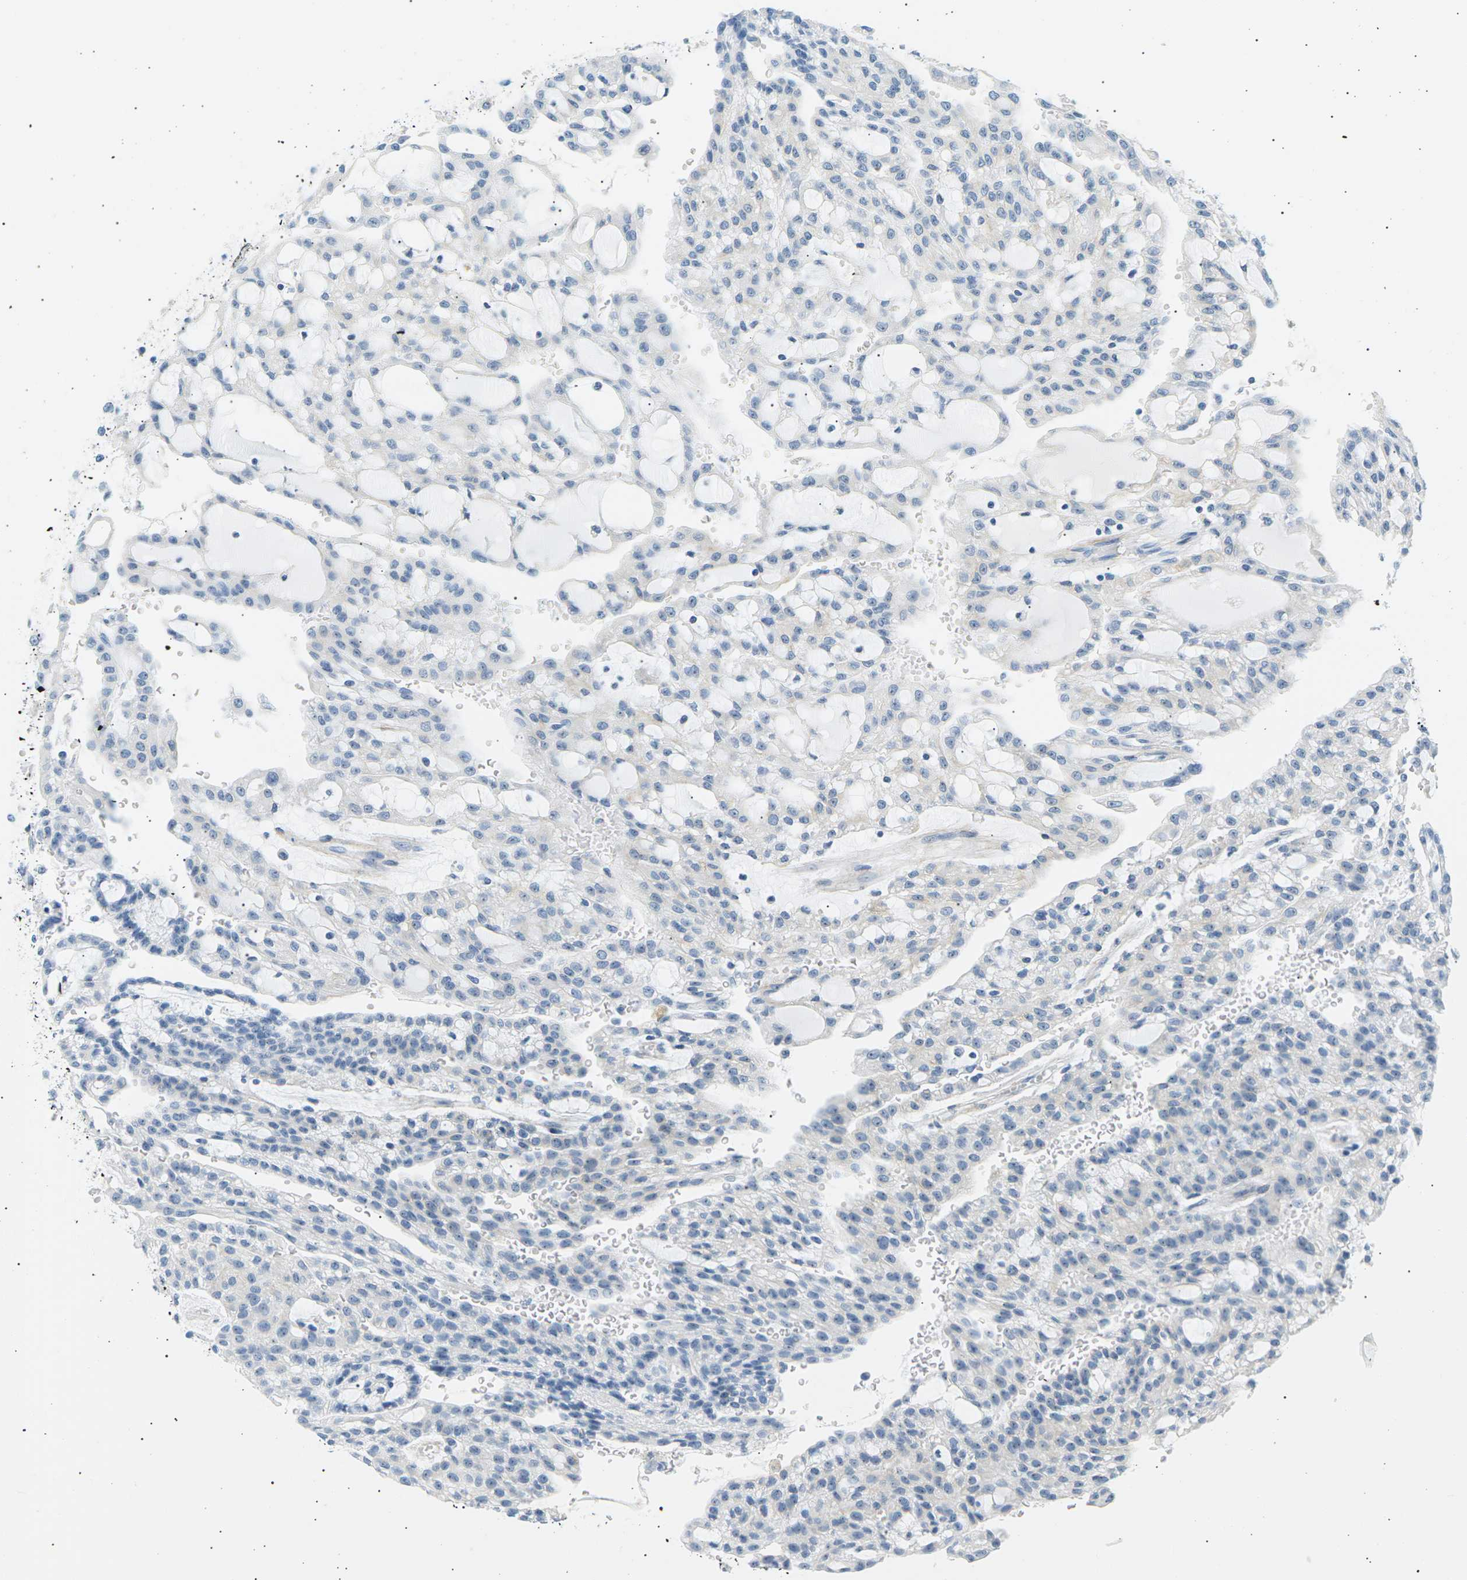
{"staining": {"intensity": "negative", "quantity": "none", "location": "none"}, "tissue": "renal cancer", "cell_type": "Tumor cells", "image_type": "cancer", "snomed": [{"axis": "morphology", "description": "Adenocarcinoma, NOS"}, {"axis": "topography", "description": "Kidney"}], "caption": "Tumor cells are negative for brown protein staining in renal adenocarcinoma. (DAB IHC visualized using brightfield microscopy, high magnification).", "gene": "SEPTIN5", "patient": {"sex": "male", "age": 63}}